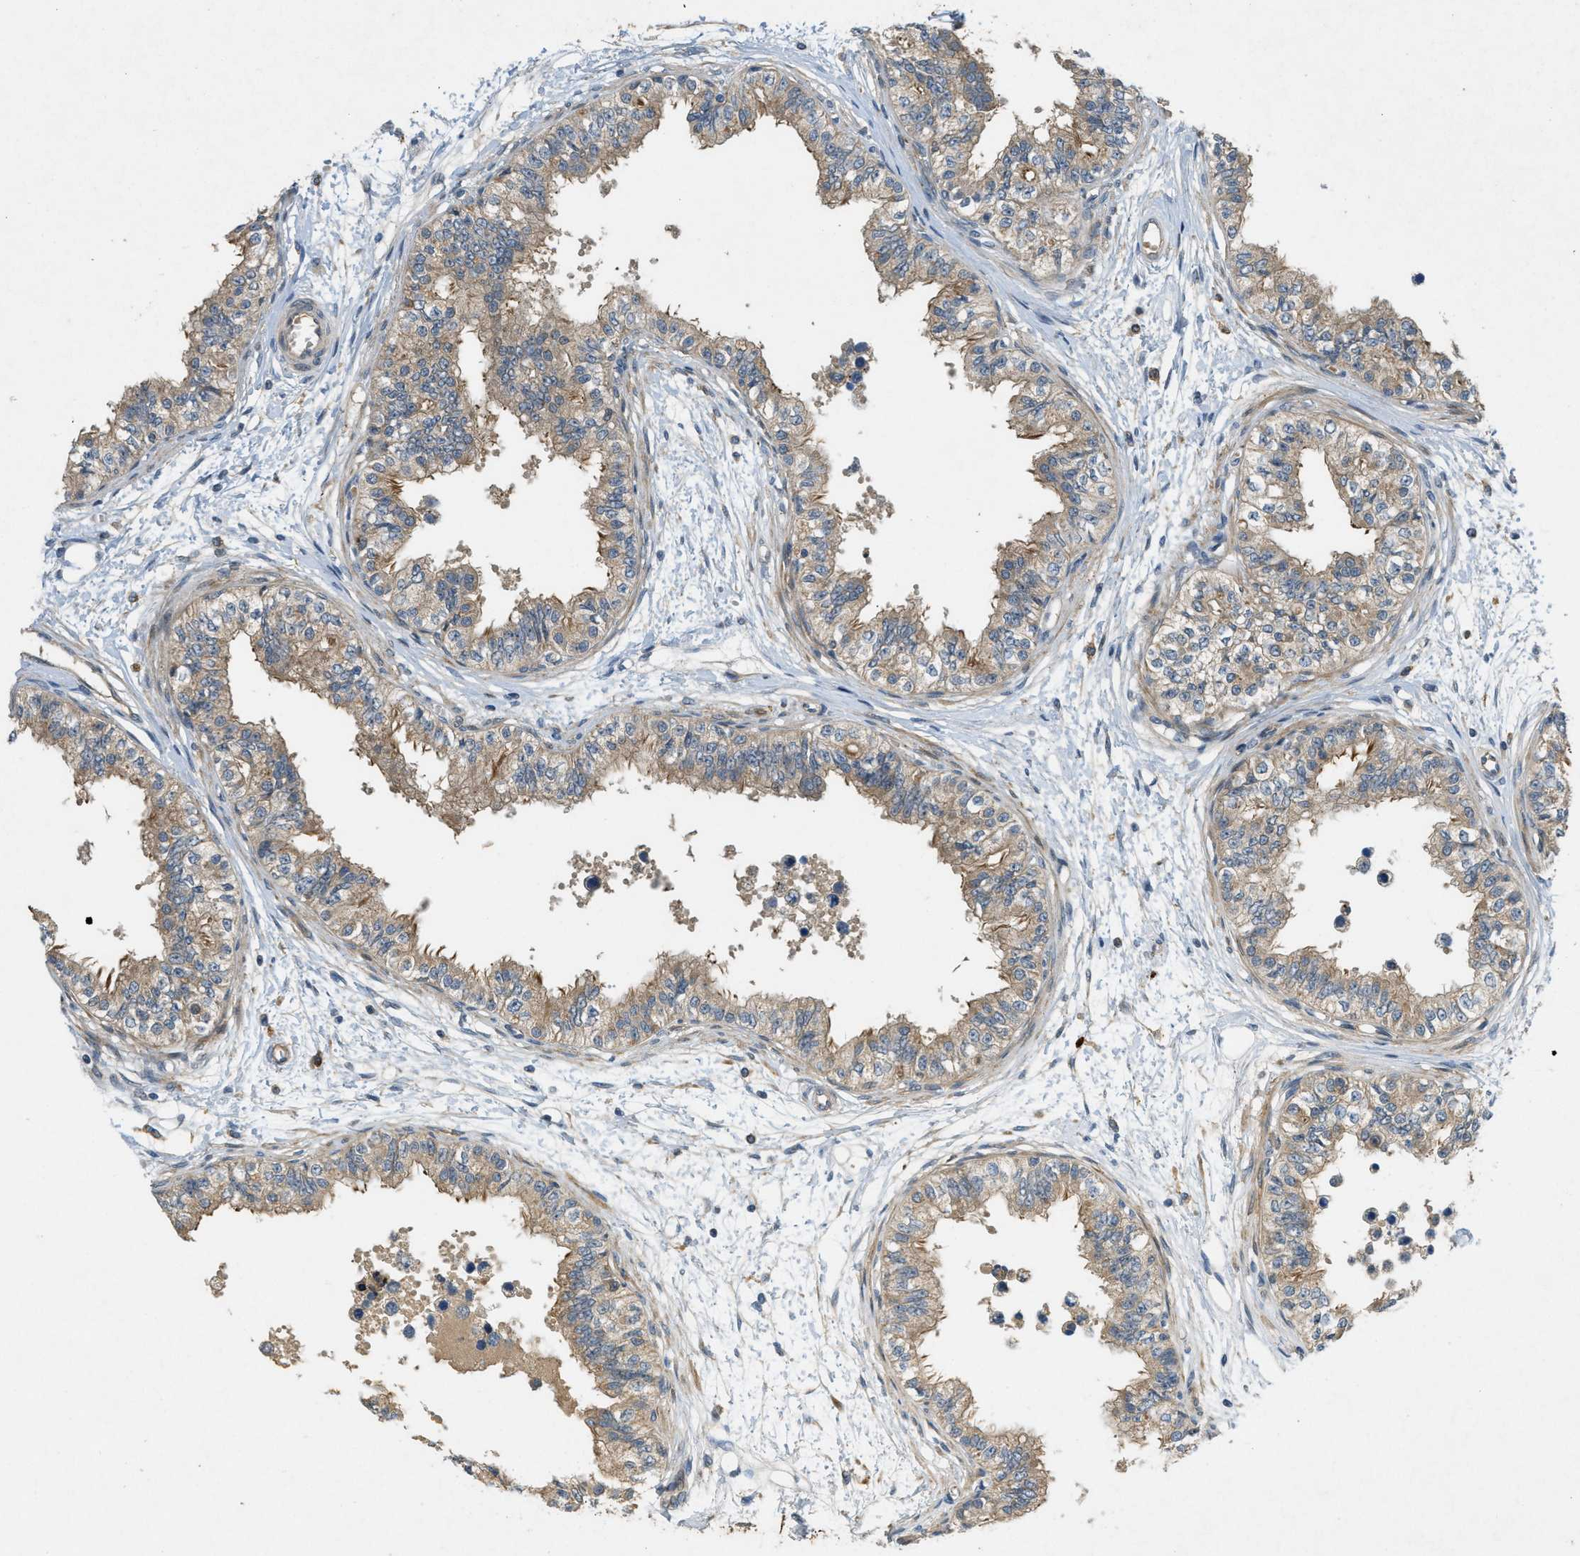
{"staining": {"intensity": "moderate", "quantity": "25%-75%", "location": "cytoplasmic/membranous"}, "tissue": "epididymis", "cell_type": "Glandular cells", "image_type": "normal", "snomed": [{"axis": "morphology", "description": "Normal tissue, NOS"}, {"axis": "morphology", "description": "Adenocarcinoma, metastatic, NOS"}, {"axis": "topography", "description": "Testis"}, {"axis": "topography", "description": "Epididymis"}], "caption": "Immunohistochemical staining of unremarkable epididymis shows medium levels of moderate cytoplasmic/membranous staining in approximately 25%-75% of glandular cells. (DAB IHC with brightfield microscopy, high magnification).", "gene": "ADCY6", "patient": {"sex": "male", "age": 26}}